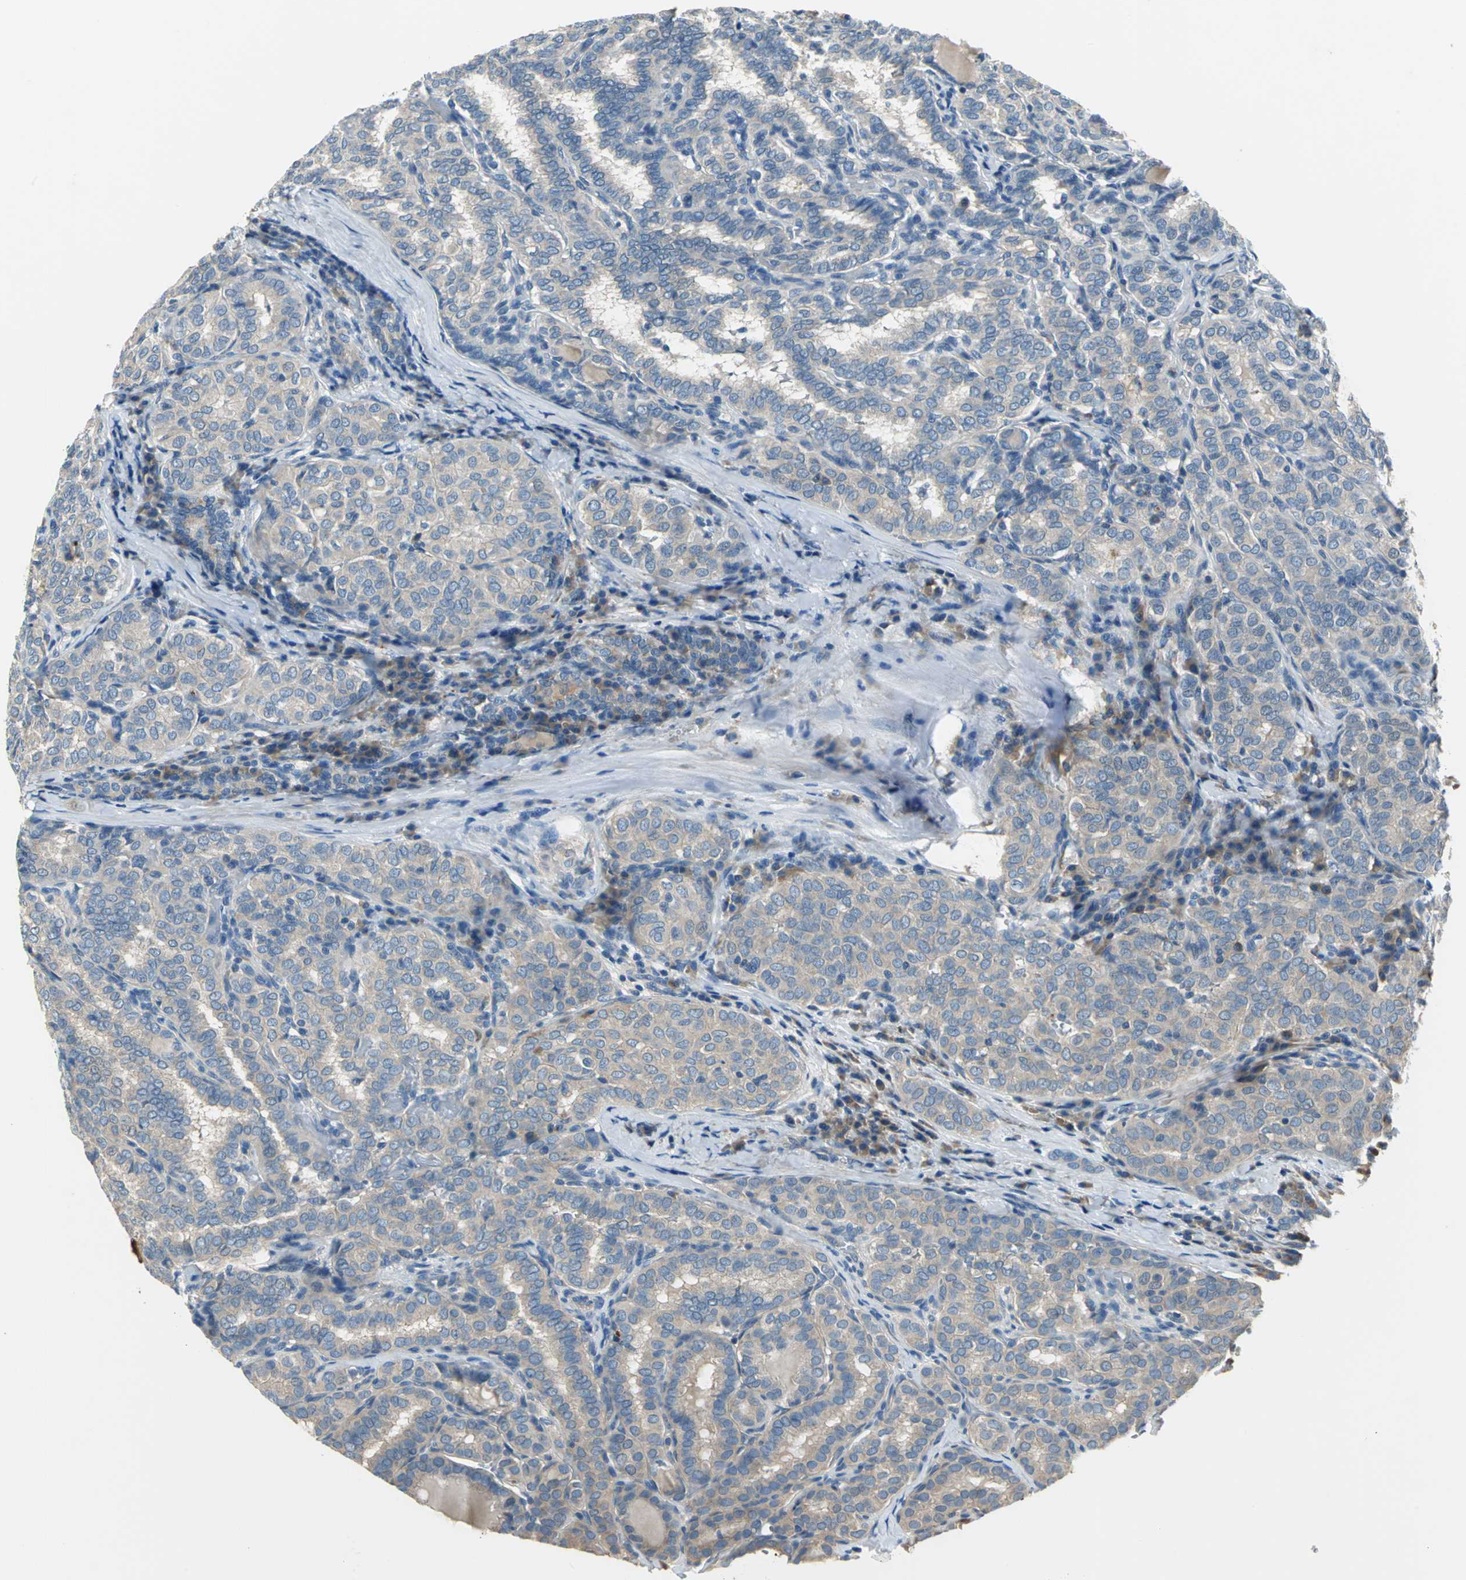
{"staining": {"intensity": "negative", "quantity": "none", "location": "none"}, "tissue": "thyroid cancer", "cell_type": "Tumor cells", "image_type": "cancer", "snomed": [{"axis": "morphology", "description": "Normal tissue, NOS"}, {"axis": "morphology", "description": "Papillary adenocarcinoma, NOS"}, {"axis": "topography", "description": "Thyroid gland"}], "caption": "High magnification brightfield microscopy of thyroid cancer (papillary adenocarcinoma) stained with DAB (3,3'-diaminobenzidine) (brown) and counterstained with hematoxylin (blue): tumor cells show no significant expression.", "gene": "SLC16A7", "patient": {"sex": "female", "age": 30}}